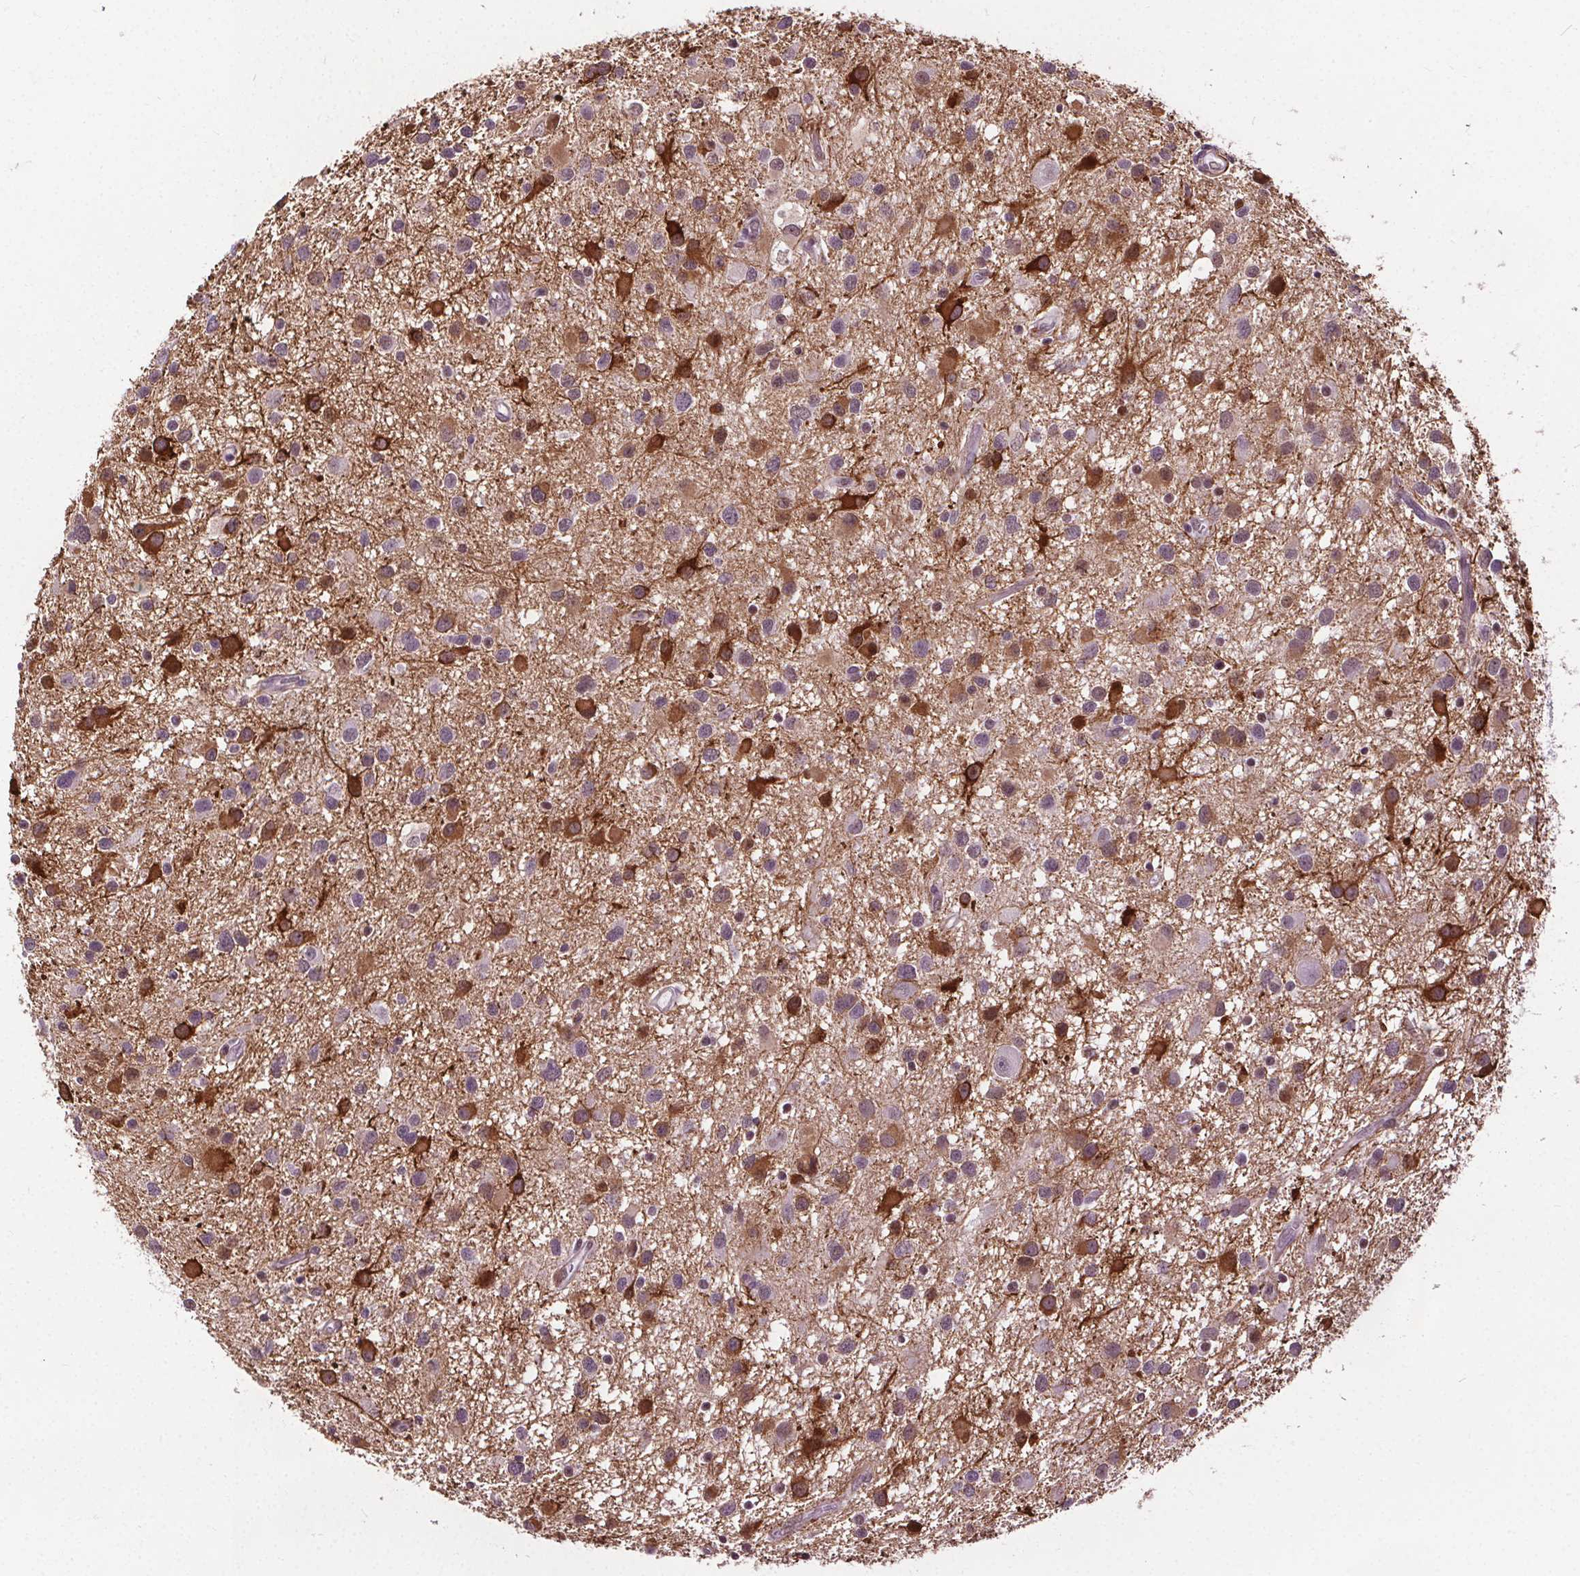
{"staining": {"intensity": "negative", "quantity": "none", "location": "none"}, "tissue": "glioma", "cell_type": "Tumor cells", "image_type": "cancer", "snomed": [{"axis": "morphology", "description": "Glioma, malignant, Low grade"}, {"axis": "topography", "description": "Brain"}], "caption": "The histopathology image reveals no significant staining in tumor cells of malignant glioma (low-grade).", "gene": "CEBPA", "patient": {"sex": "female", "age": 32}}